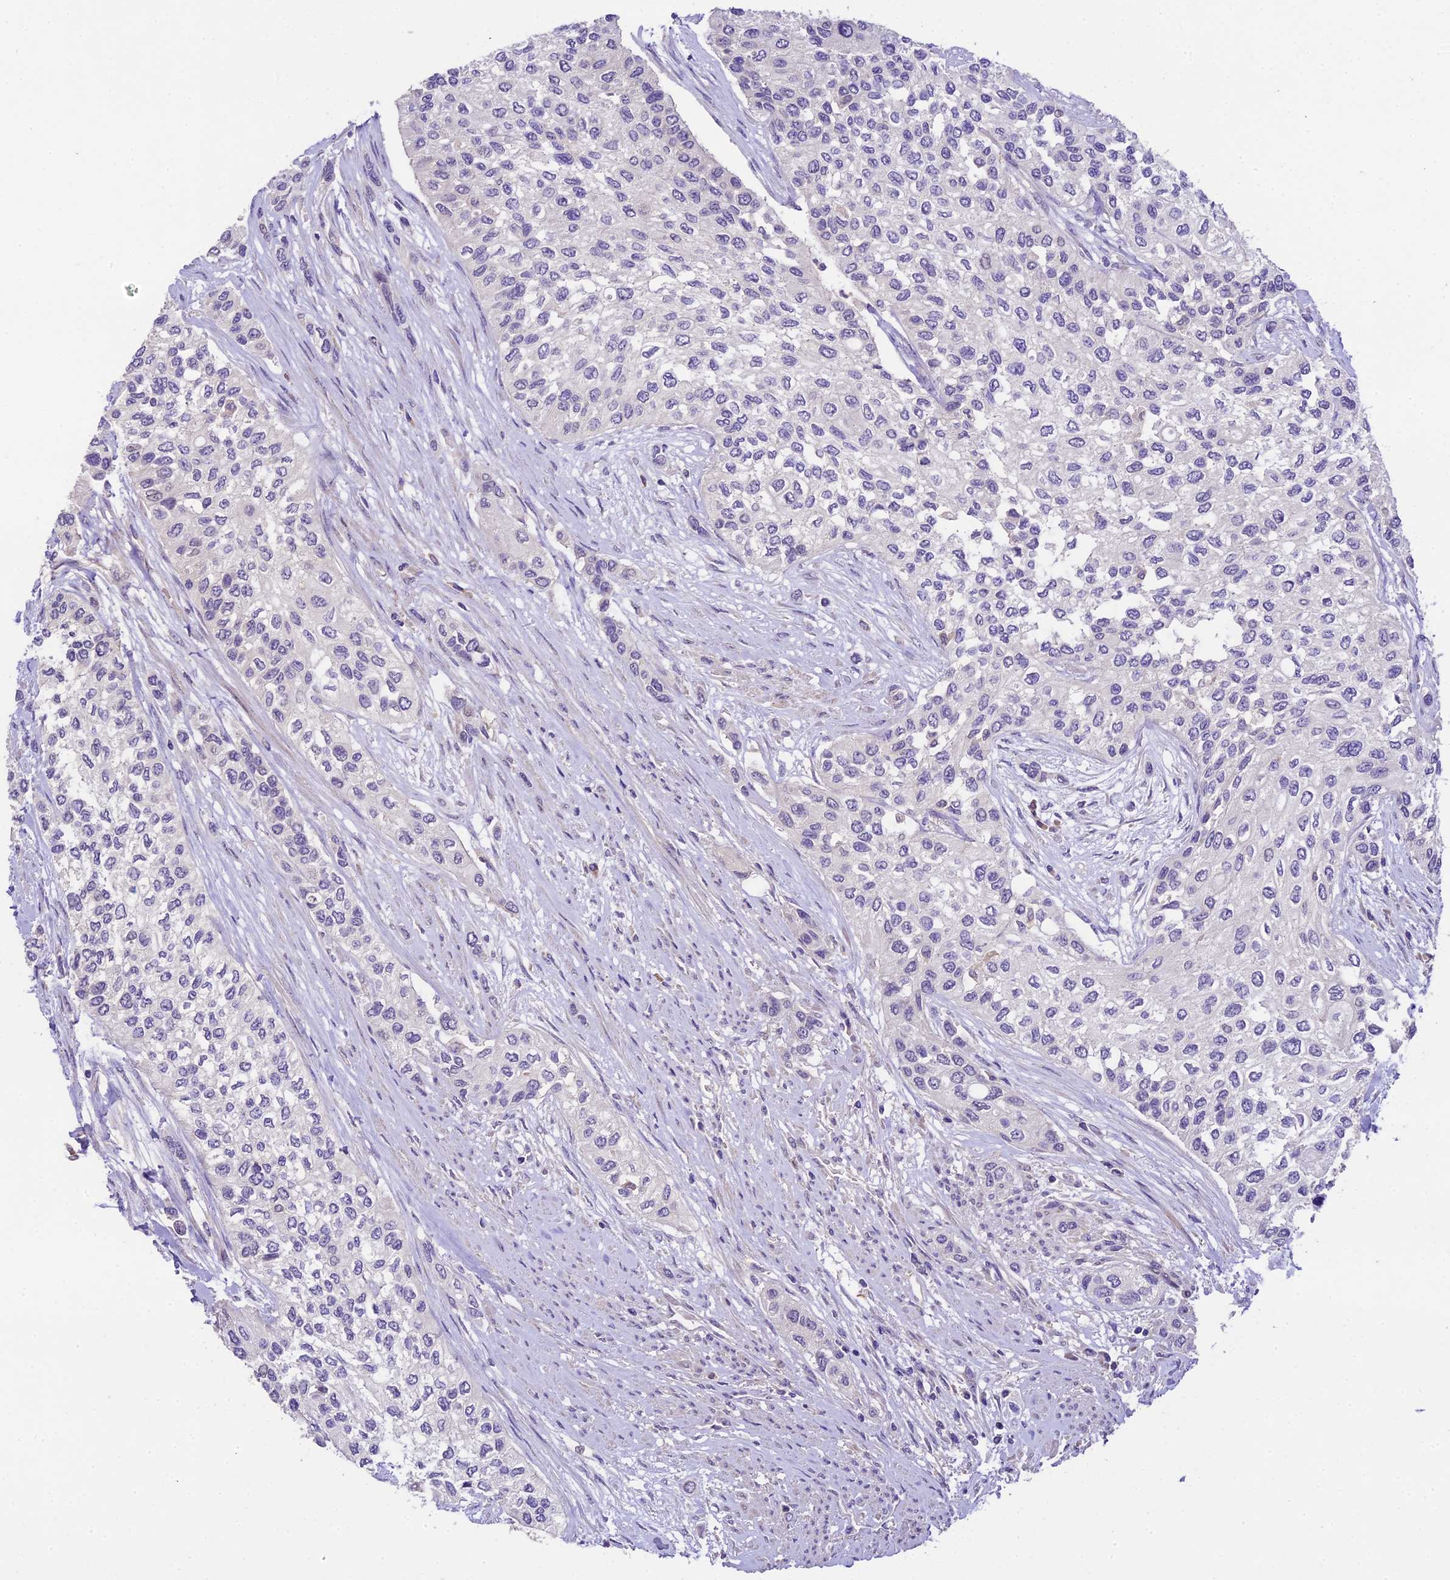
{"staining": {"intensity": "negative", "quantity": "none", "location": "none"}, "tissue": "urothelial cancer", "cell_type": "Tumor cells", "image_type": "cancer", "snomed": [{"axis": "morphology", "description": "Normal tissue, NOS"}, {"axis": "morphology", "description": "Urothelial carcinoma, High grade"}, {"axis": "topography", "description": "Vascular tissue"}, {"axis": "topography", "description": "Urinary bladder"}], "caption": "Immunohistochemistry of high-grade urothelial carcinoma reveals no expression in tumor cells.", "gene": "DGKH", "patient": {"sex": "female", "age": 56}}